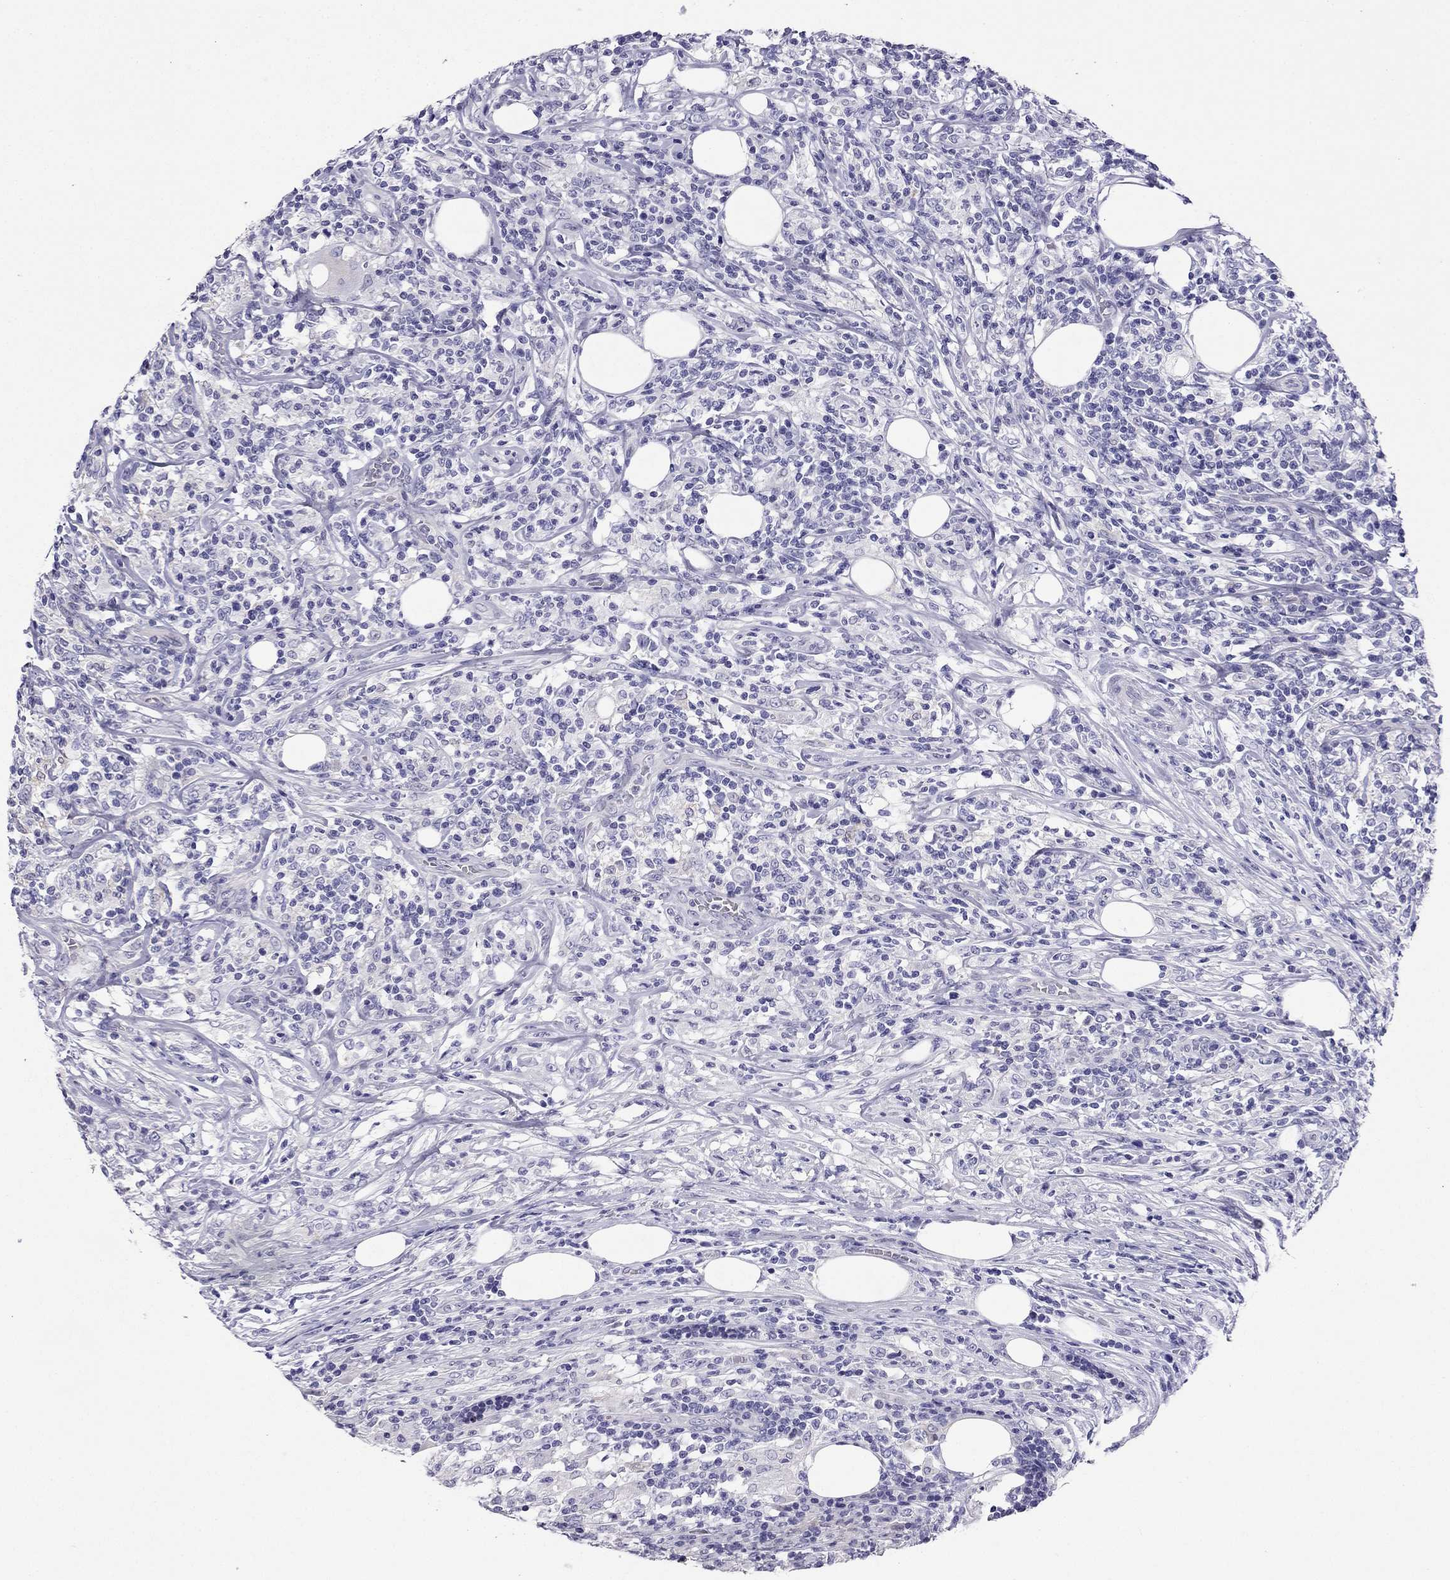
{"staining": {"intensity": "negative", "quantity": "none", "location": "none"}, "tissue": "lymphoma", "cell_type": "Tumor cells", "image_type": "cancer", "snomed": [{"axis": "morphology", "description": "Malignant lymphoma, non-Hodgkin's type, High grade"}, {"axis": "topography", "description": "Lymph node"}], "caption": "The image shows no staining of tumor cells in high-grade malignant lymphoma, non-Hodgkin's type.", "gene": "KCNJ10", "patient": {"sex": "female", "age": 84}}